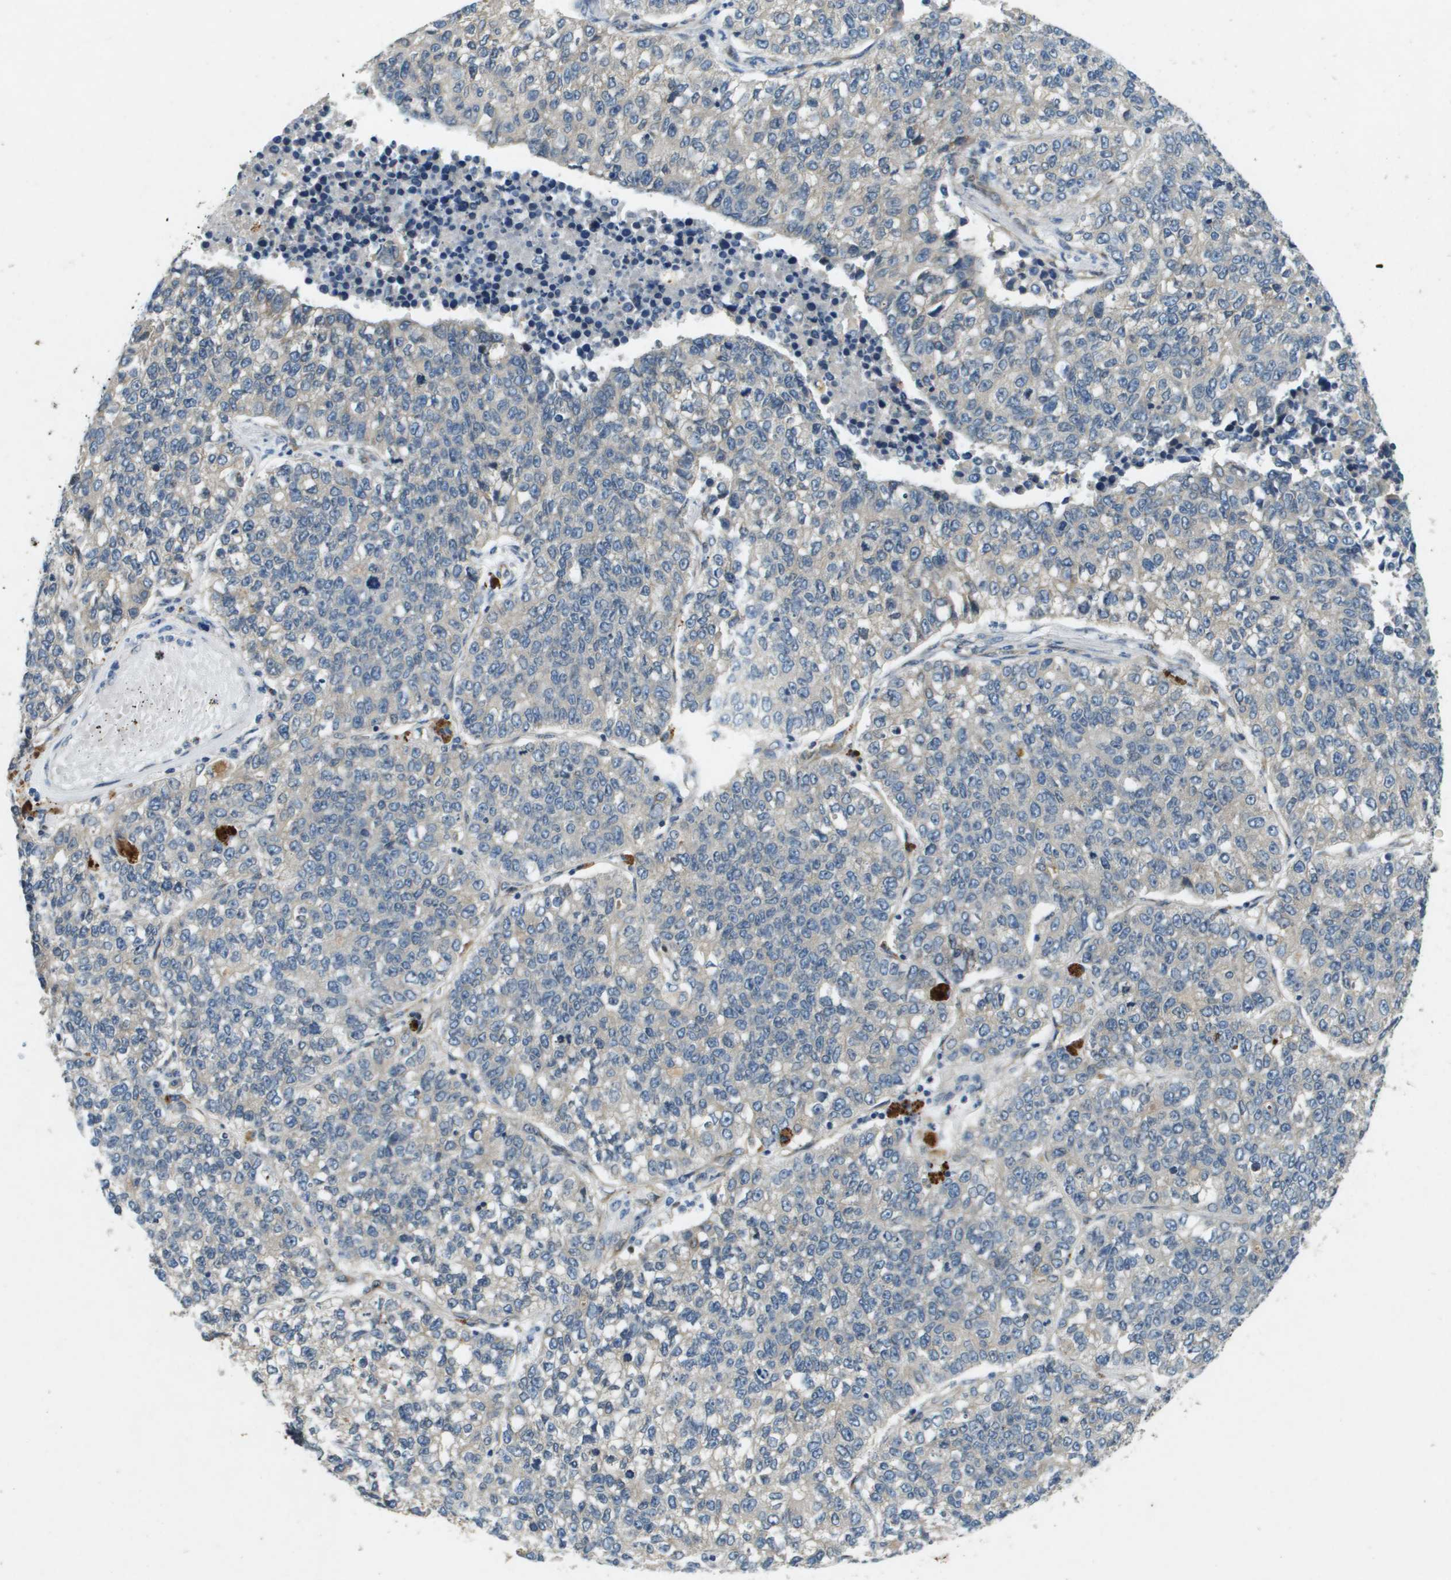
{"staining": {"intensity": "negative", "quantity": "none", "location": "none"}, "tissue": "lung cancer", "cell_type": "Tumor cells", "image_type": "cancer", "snomed": [{"axis": "morphology", "description": "Adenocarcinoma, NOS"}, {"axis": "topography", "description": "Lung"}], "caption": "An immunohistochemistry (IHC) photomicrograph of lung cancer is shown. There is no staining in tumor cells of lung cancer.", "gene": "PGAP3", "patient": {"sex": "male", "age": 49}}